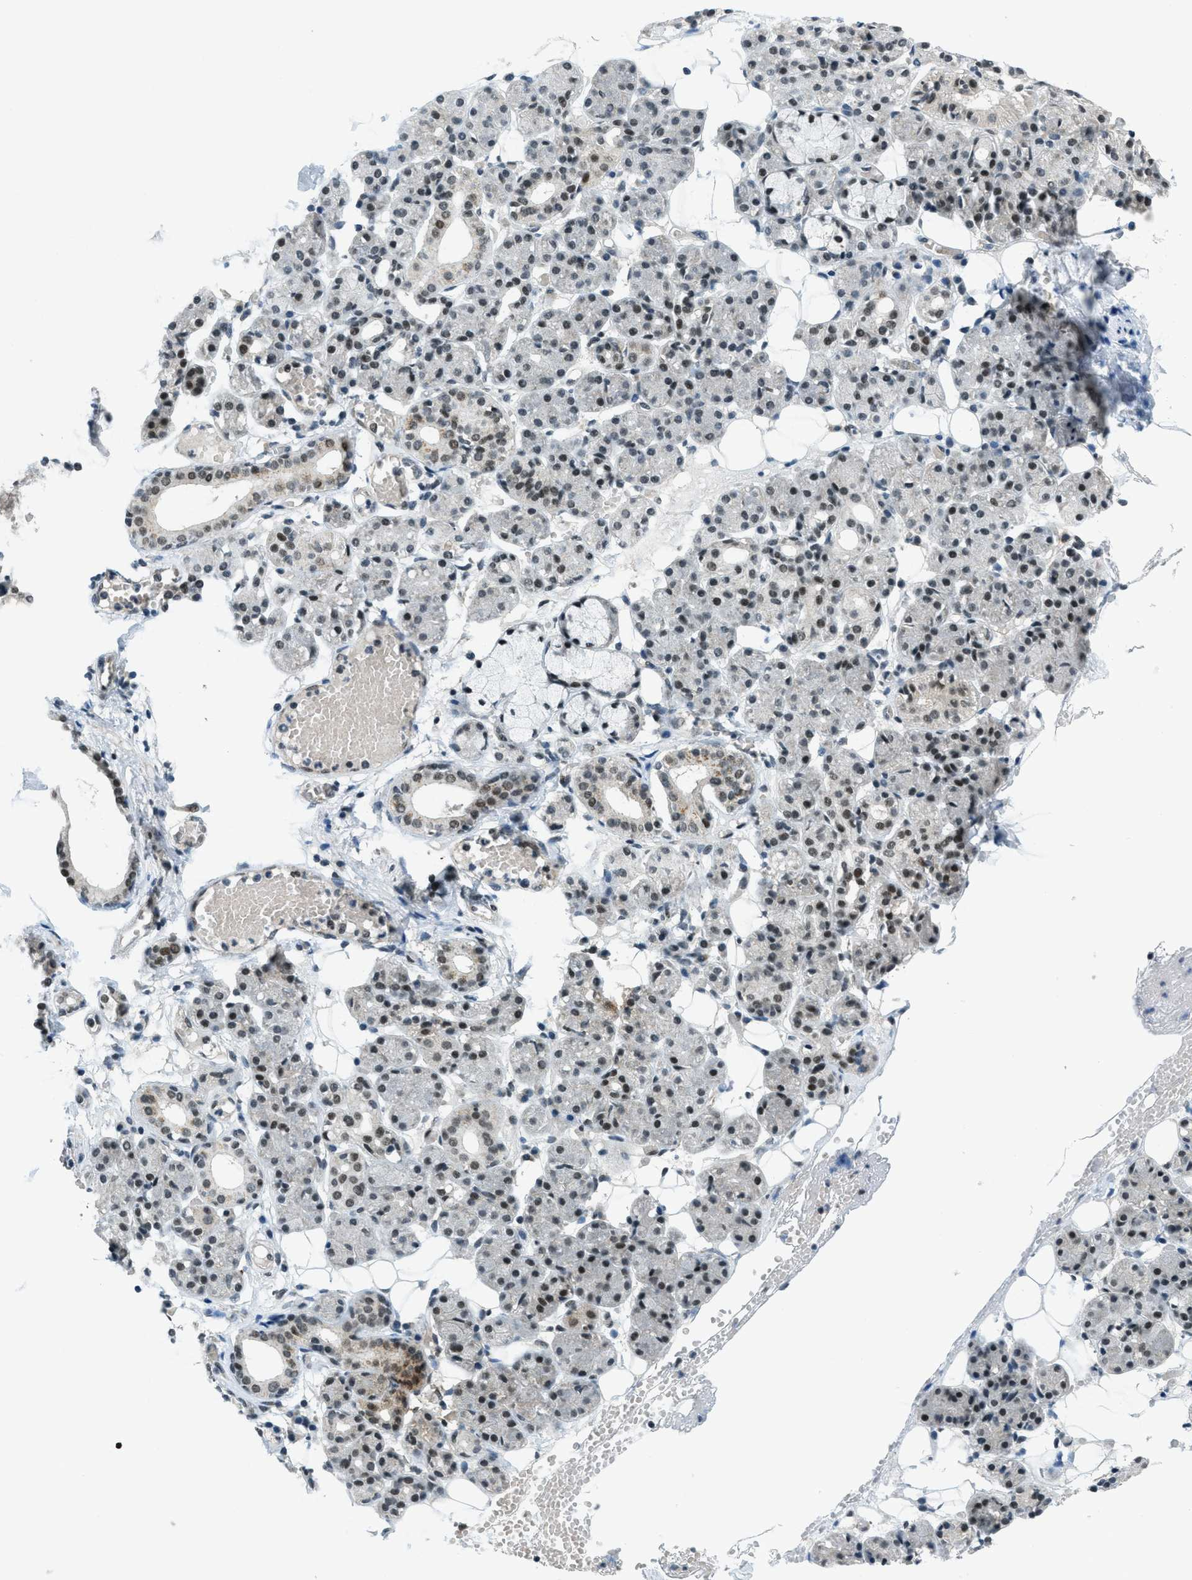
{"staining": {"intensity": "weak", "quantity": "25%-75%", "location": "nuclear"}, "tissue": "salivary gland", "cell_type": "Glandular cells", "image_type": "normal", "snomed": [{"axis": "morphology", "description": "Normal tissue, NOS"}, {"axis": "topography", "description": "Salivary gland"}], "caption": "Glandular cells display low levels of weak nuclear staining in approximately 25%-75% of cells in normal human salivary gland.", "gene": "KLF6", "patient": {"sex": "male", "age": 63}}